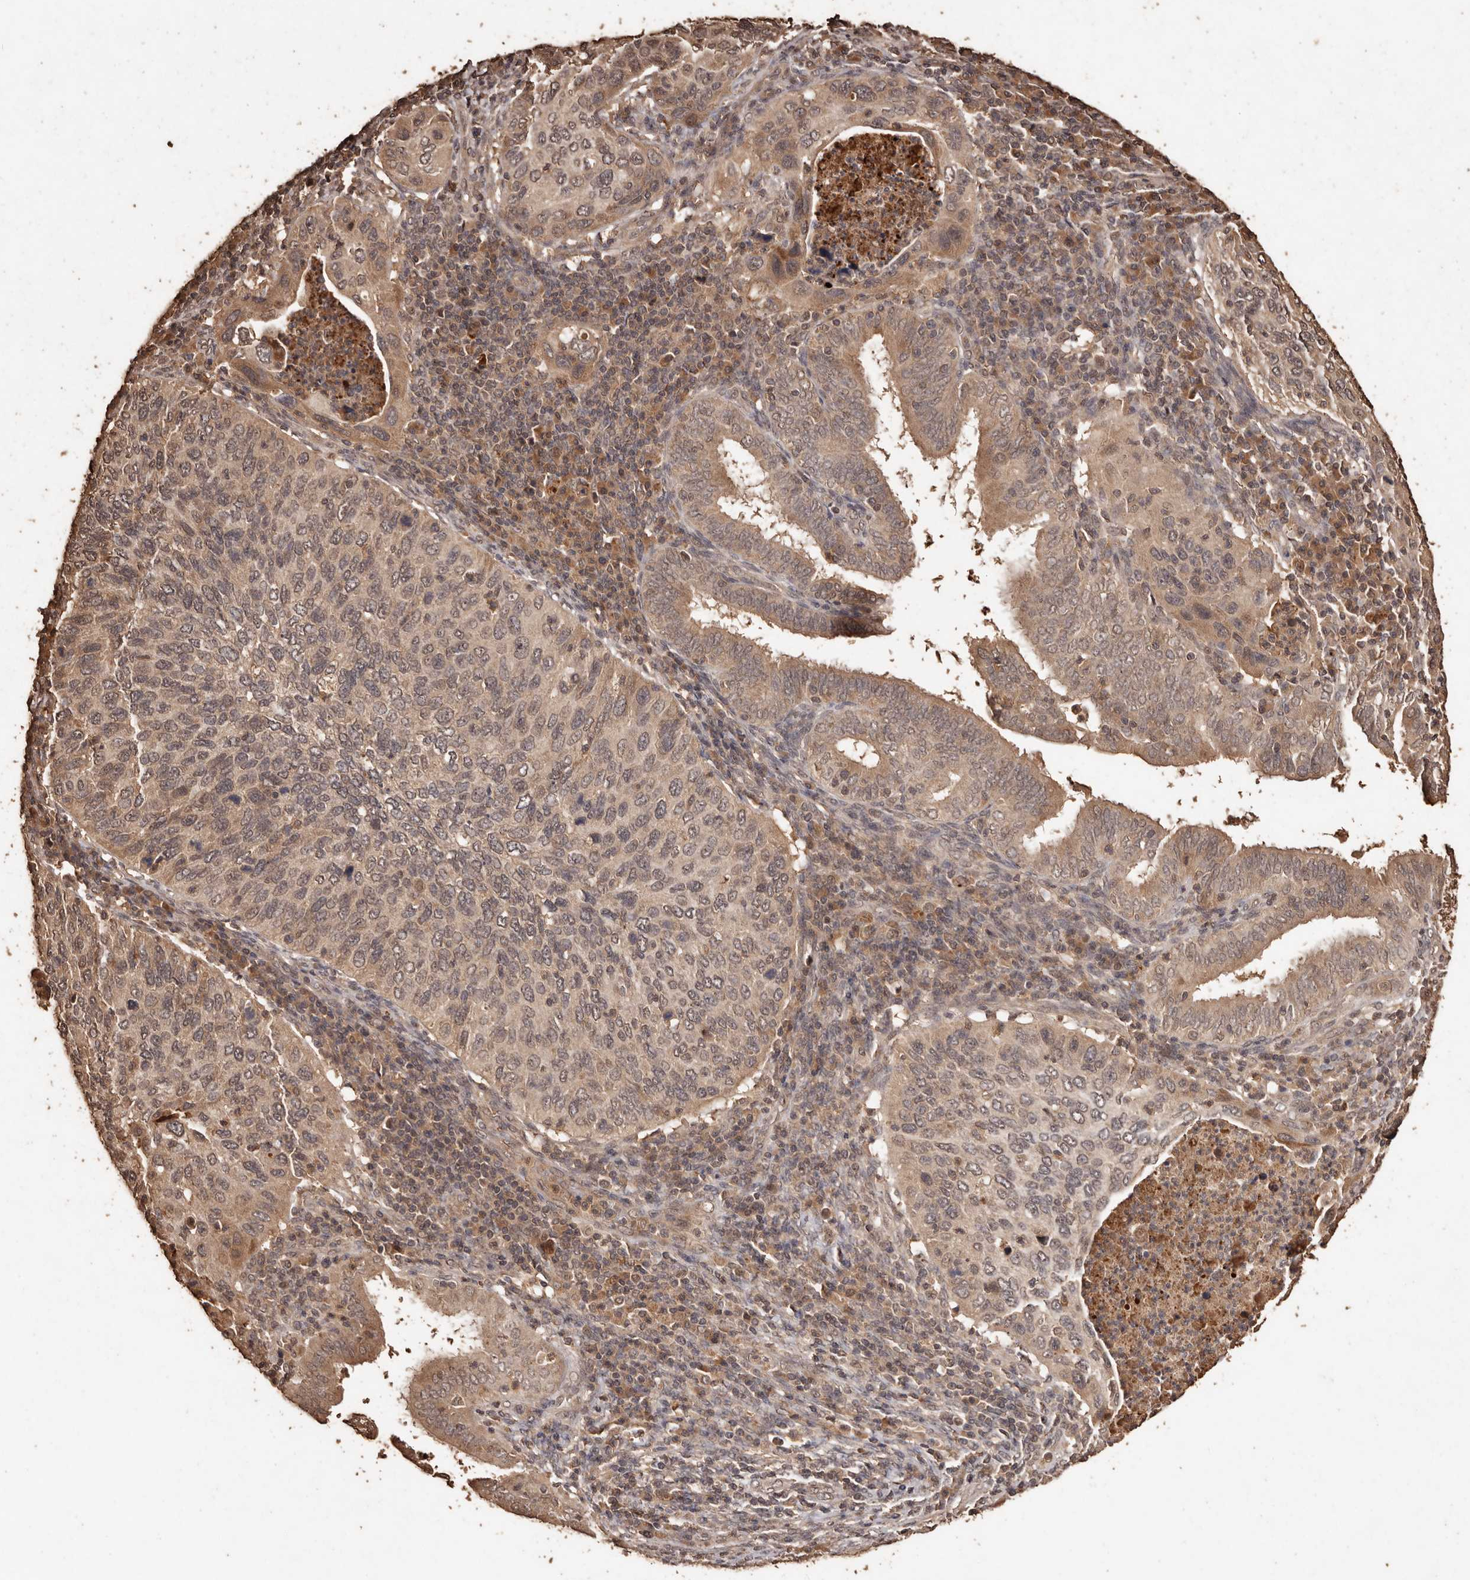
{"staining": {"intensity": "moderate", "quantity": ">75%", "location": "cytoplasmic/membranous,nuclear"}, "tissue": "cervical cancer", "cell_type": "Tumor cells", "image_type": "cancer", "snomed": [{"axis": "morphology", "description": "Squamous cell carcinoma, NOS"}, {"axis": "topography", "description": "Cervix"}], "caption": "Immunohistochemical staining of cervical cancer (squamous cell carcinoma) reveals moderate cytoplasmic/membranous and nuclear protein expression in about >75% of tumor cells.", "gene": "PKDCC", "patient": {"sex": "female", "age": 38}}